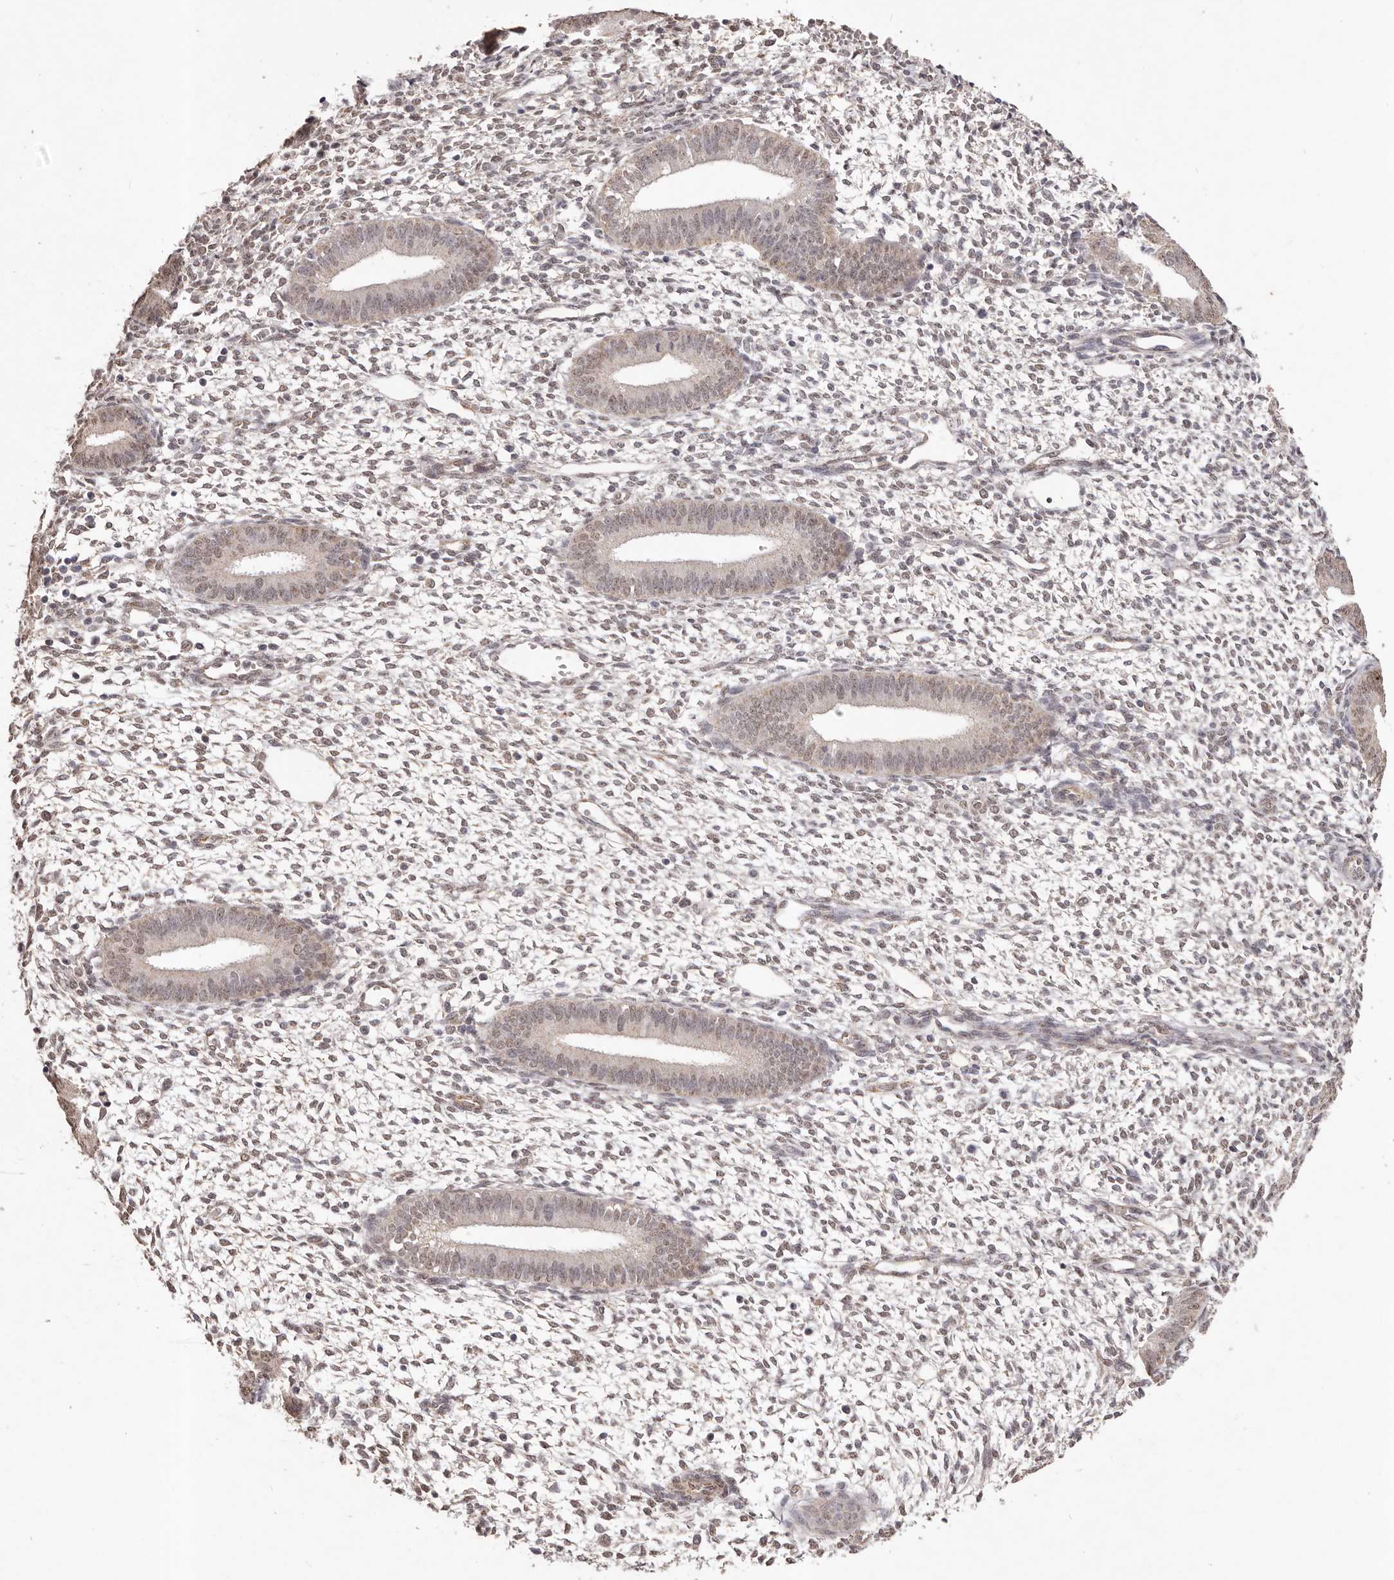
{"staining": {"intensity": "weak", "quantity": ">75%", "location": "nuclear"}, "tissue": "endometrium", "cell_type": "Cells in endometrial stroma", "image_type": "normal", "snomed": [{"axis": "morphology", "description": "Normal tissue, NOS"}, {"axis": "topography", "description": "Endometrium"}], "caption": "Benign endometrium was stained to show a protein in brown. There is low levels of weak nuclear staining in approximately >75% of cells in endometrial stroma.", "gene": "RPS6KA5", "patient": {"sex": "female", "age": 46}}